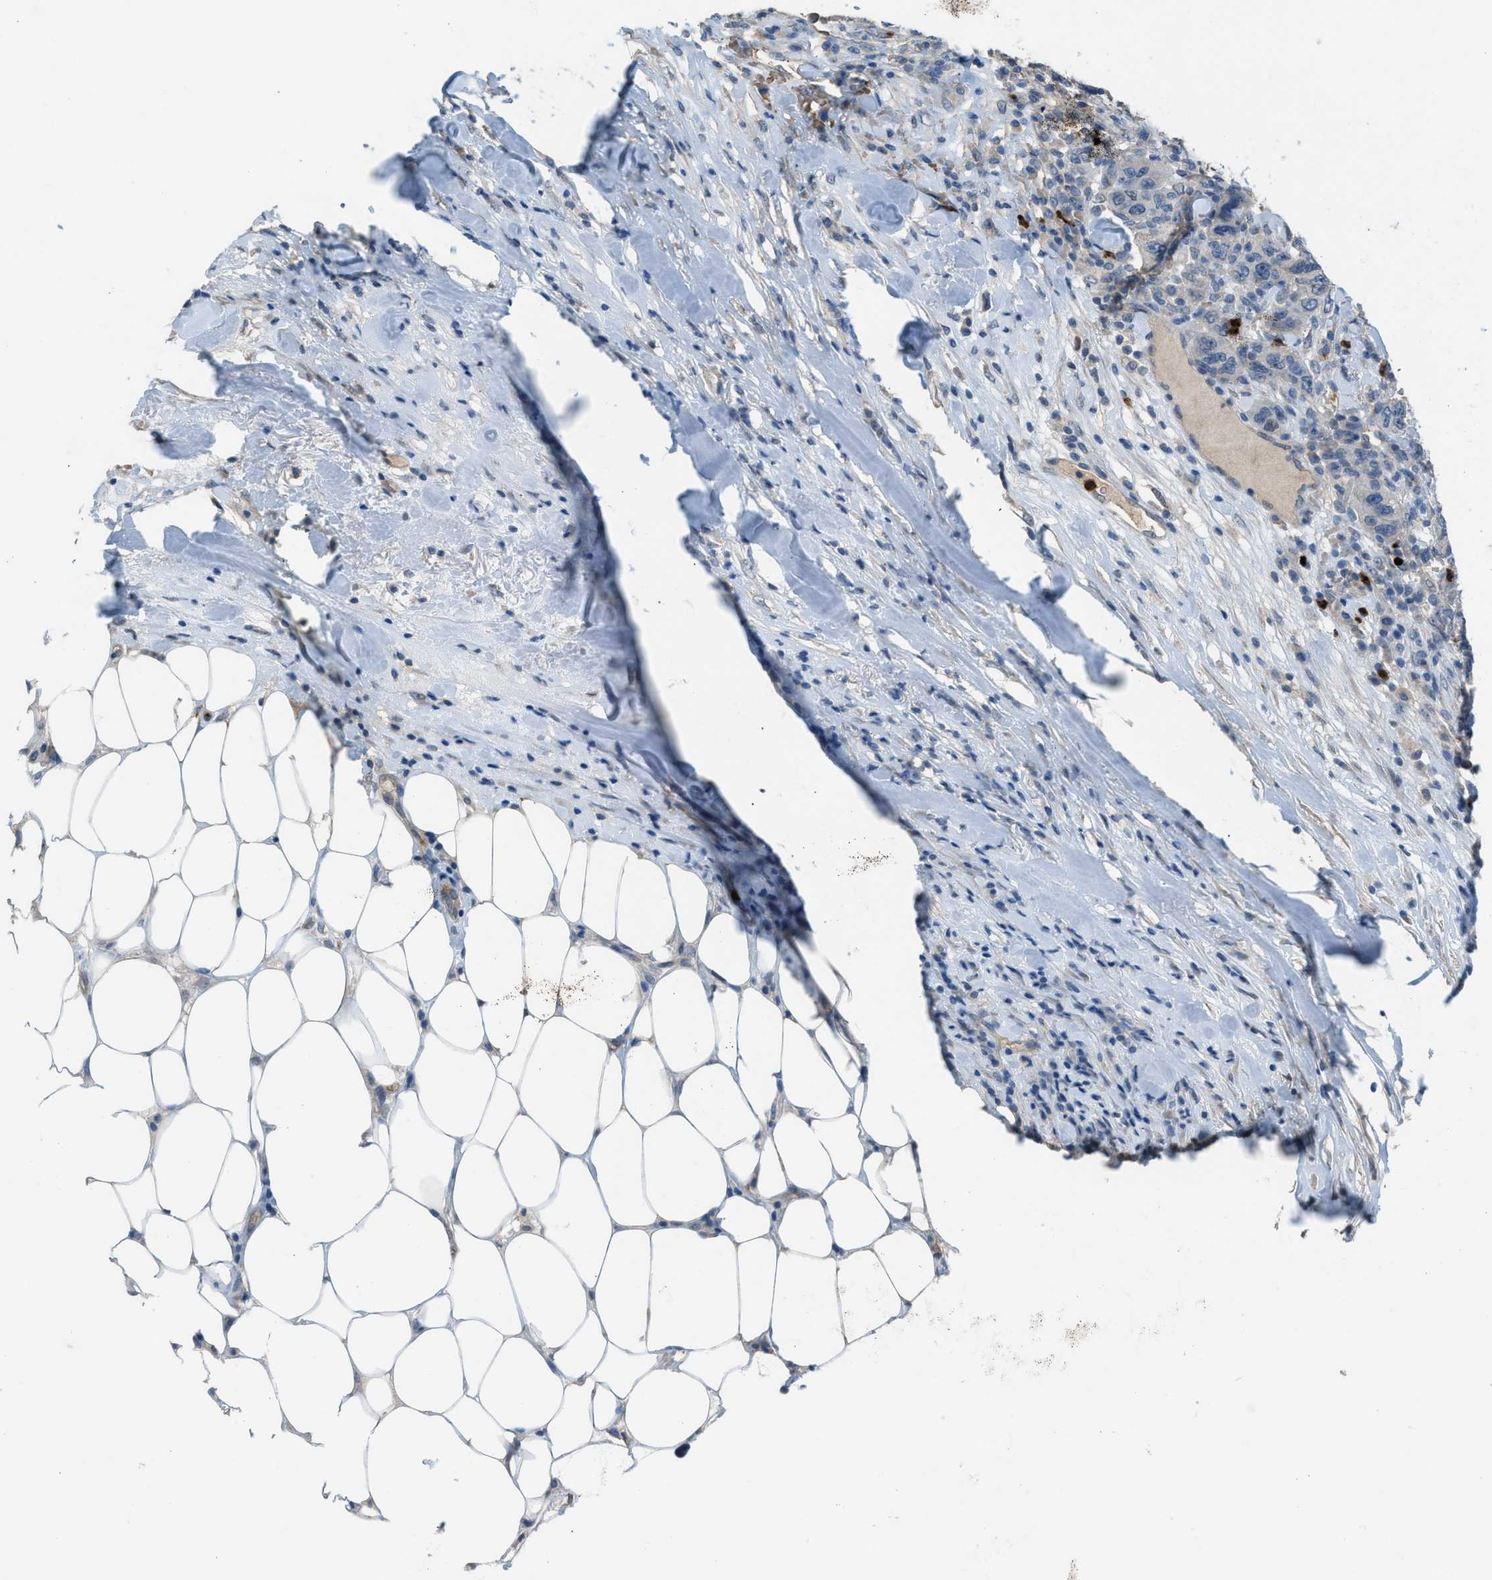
{"staining": {"intensity": "negative", "quantity": "none", "location": "none"}, "tissue": "breast cancer", "cell_type": "Tumor cells", "image_type": "cancer", "snomed": [{"axis": "morphology", "description": "Duct carcinoma"}, {"axis": "topography", "description": "Breast"}], "caption": "Immunohistochemistry photomicrograph of neoplastic tissue: breast cancer stained with DAB (3,3'-diaminobenzidine) demonstrates no significant protein expression in tumor cells. (DAB IHC visualized using brightfield microscopy, high magnification).", "gene": "CFAP77", "patient": {"sex": "female", "age": 37}}